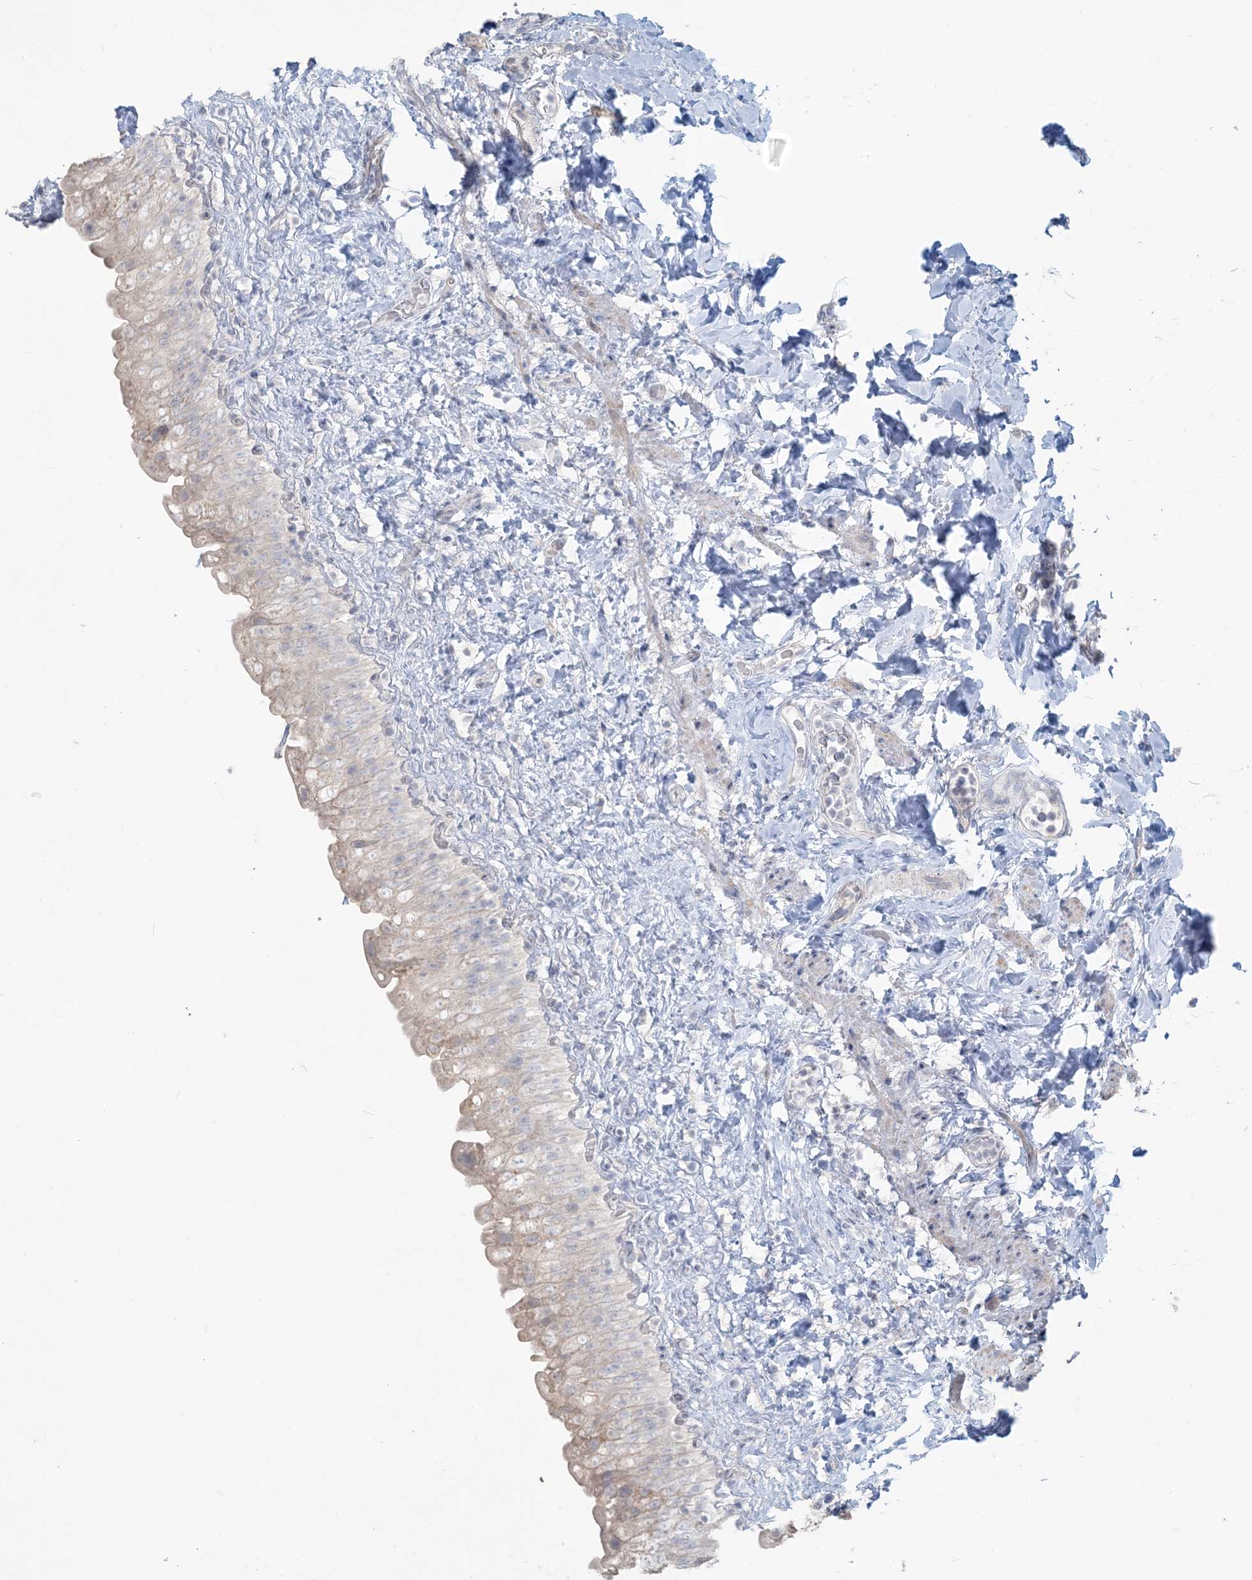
{"staining": {"intensity": "negative", "quantity": "none", "location": "none"}, "tissue": "urinary bladder", "cell_type": "Urothelial cells", "image_type": "normal", "snomed": [{"axis": "morphology", "description": "Normal tissue, NOS"}, {"axis": "topography", "description": "Urinary bladder"}], "caption": "This image is of benign urinary bladder stained with immunohistochemistry to label a protein in brown with the nuclei are counter-stained blue. There is no expression in urothelial cells.", "gene": "NPHS2", "patient": {"sex": "female", "age": 27}}